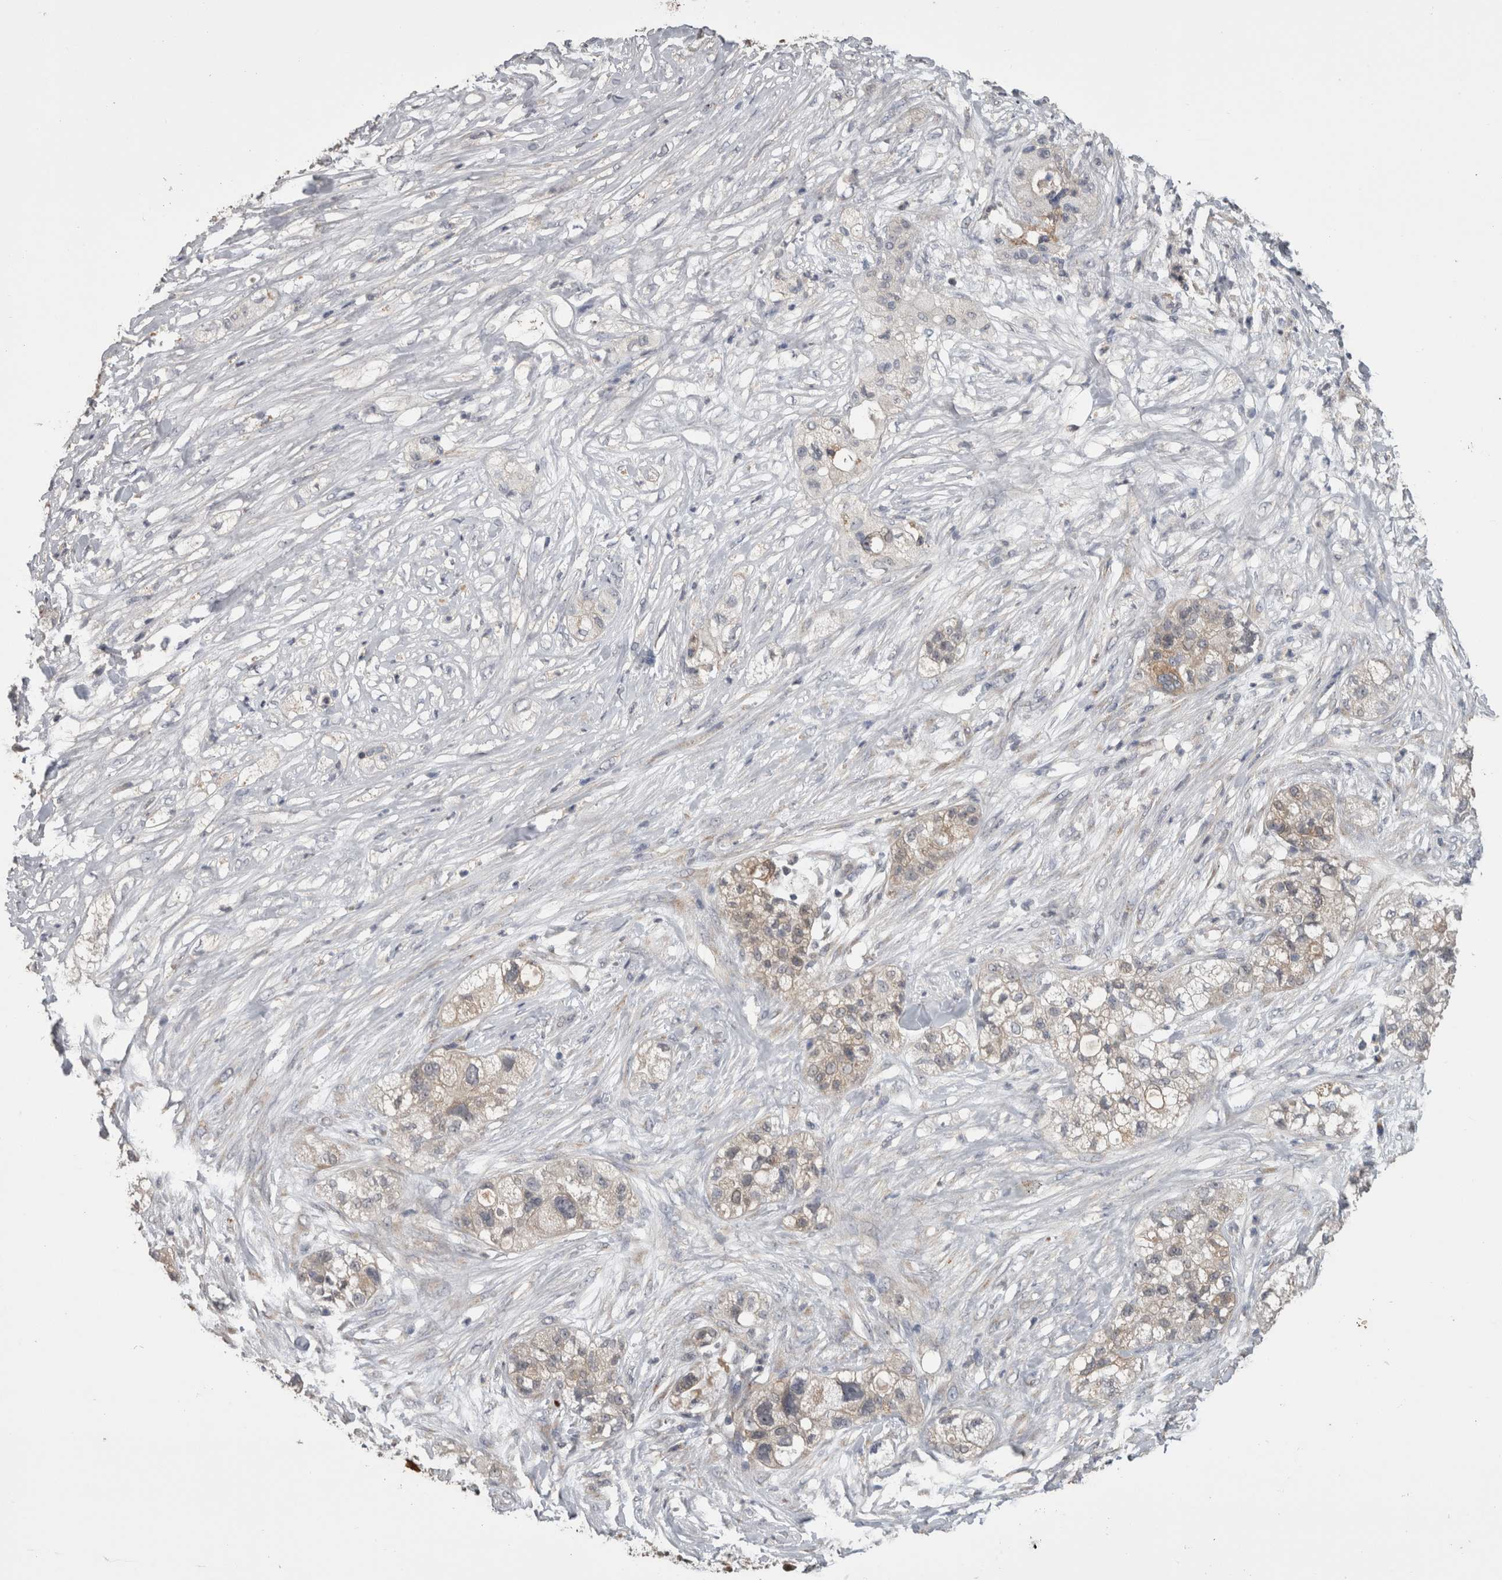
{"staining": {"intensity": "weak", "quantity": "25%-75%", "location": "cytoplasmic/membranous"}, "tissue": "pancreatic cancer", "cell_type": "Tumor cells", "image_type": "cancer", "snomed": [{"axis": "morphology", "description": "Adenocarcinoma, NOS"}, {"axis": "topography", "description": "Pancreas"}], "caption": "IHC histopathology image of neoplastic tissue: pancreatic cancer stained using IHC exhibits low levels of weak protein expression localized specifically in the cytoplasmic/membranous of tumor cells, appearing as a cytoplasmic/membranous brown color.", "gene": "ANXA13", "patient": {"sex": "female", "age": 78}}